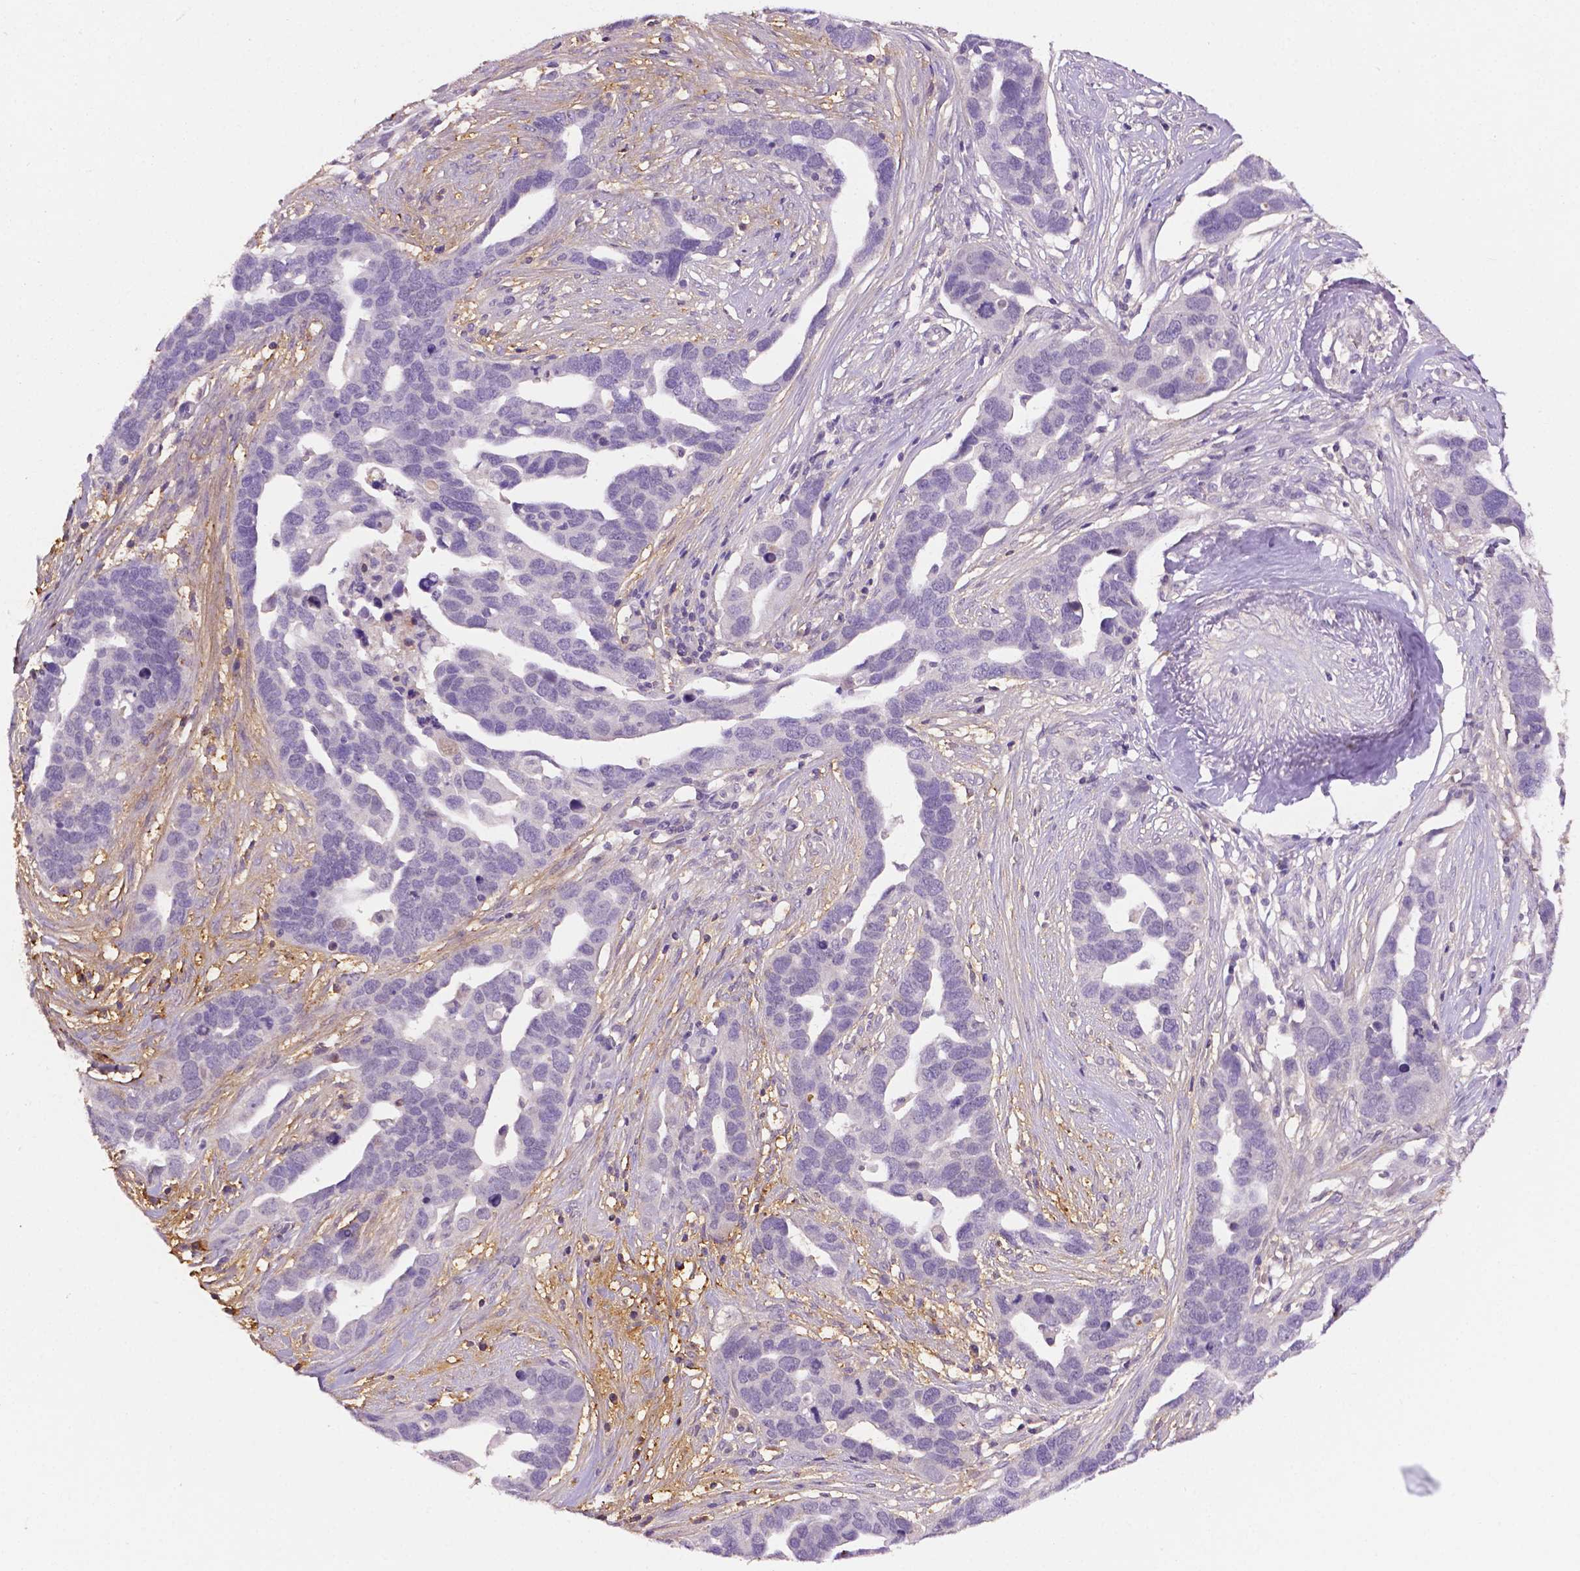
{"staining": {"intensity": "negative", "quantity": "none", "location": "none"}, "tissue": "ovarian cancer", "cell_type": "Tumor cells", "image_type": "cancer", "snomed": [{"axis": "morphology", "description": "Cystadenocarcinoma, serous, NOS"}, {"axis": "topography", "description": "Ovary"}], "caption": "Human ovarian serous cystadenocarcinoma stained for a protein using immunohistochemistry displays no positivity in tumor cells.", "gene": "FBLN1", "patient": {"sex": "female", "age": 54}}